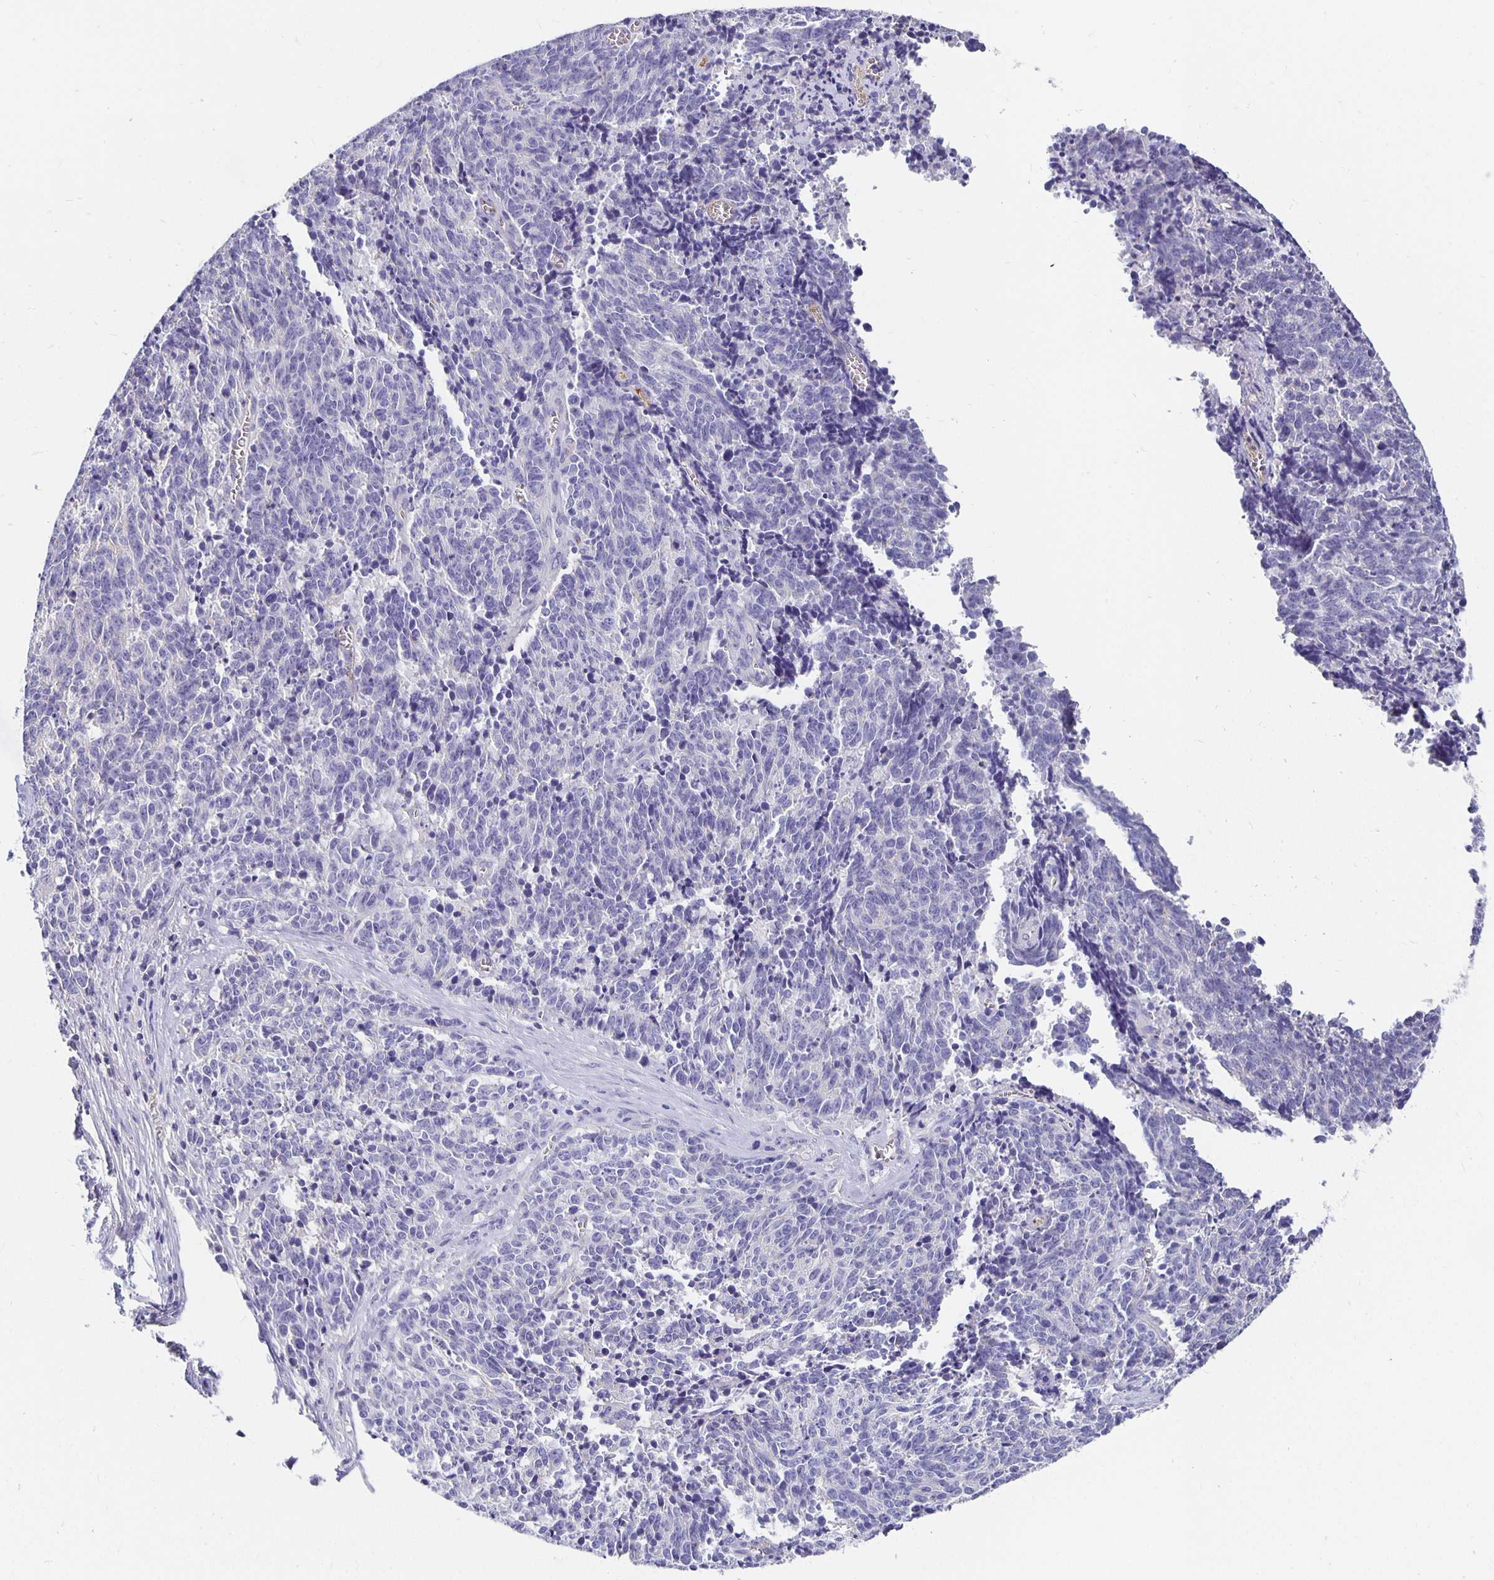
{"staining": {"intensity": "negative", "quantity": "none", "location": "none"}, "tissue": "cervical cancer", "cell_type": "Tumor cells", "image_type": "cancer", "snomed": [{"axis": "morphology", "description": "Squamous cell carcinoma, NOS"}, {"axis": "topography", "description": "Cervix"}], "caption": "An immunohistochemistry micrograph of cervical cancer is shown. There is no staining in tumor cells of cervical cancer.", "gene": "APOB", "patient": {"sex": "female", "age": 29}}